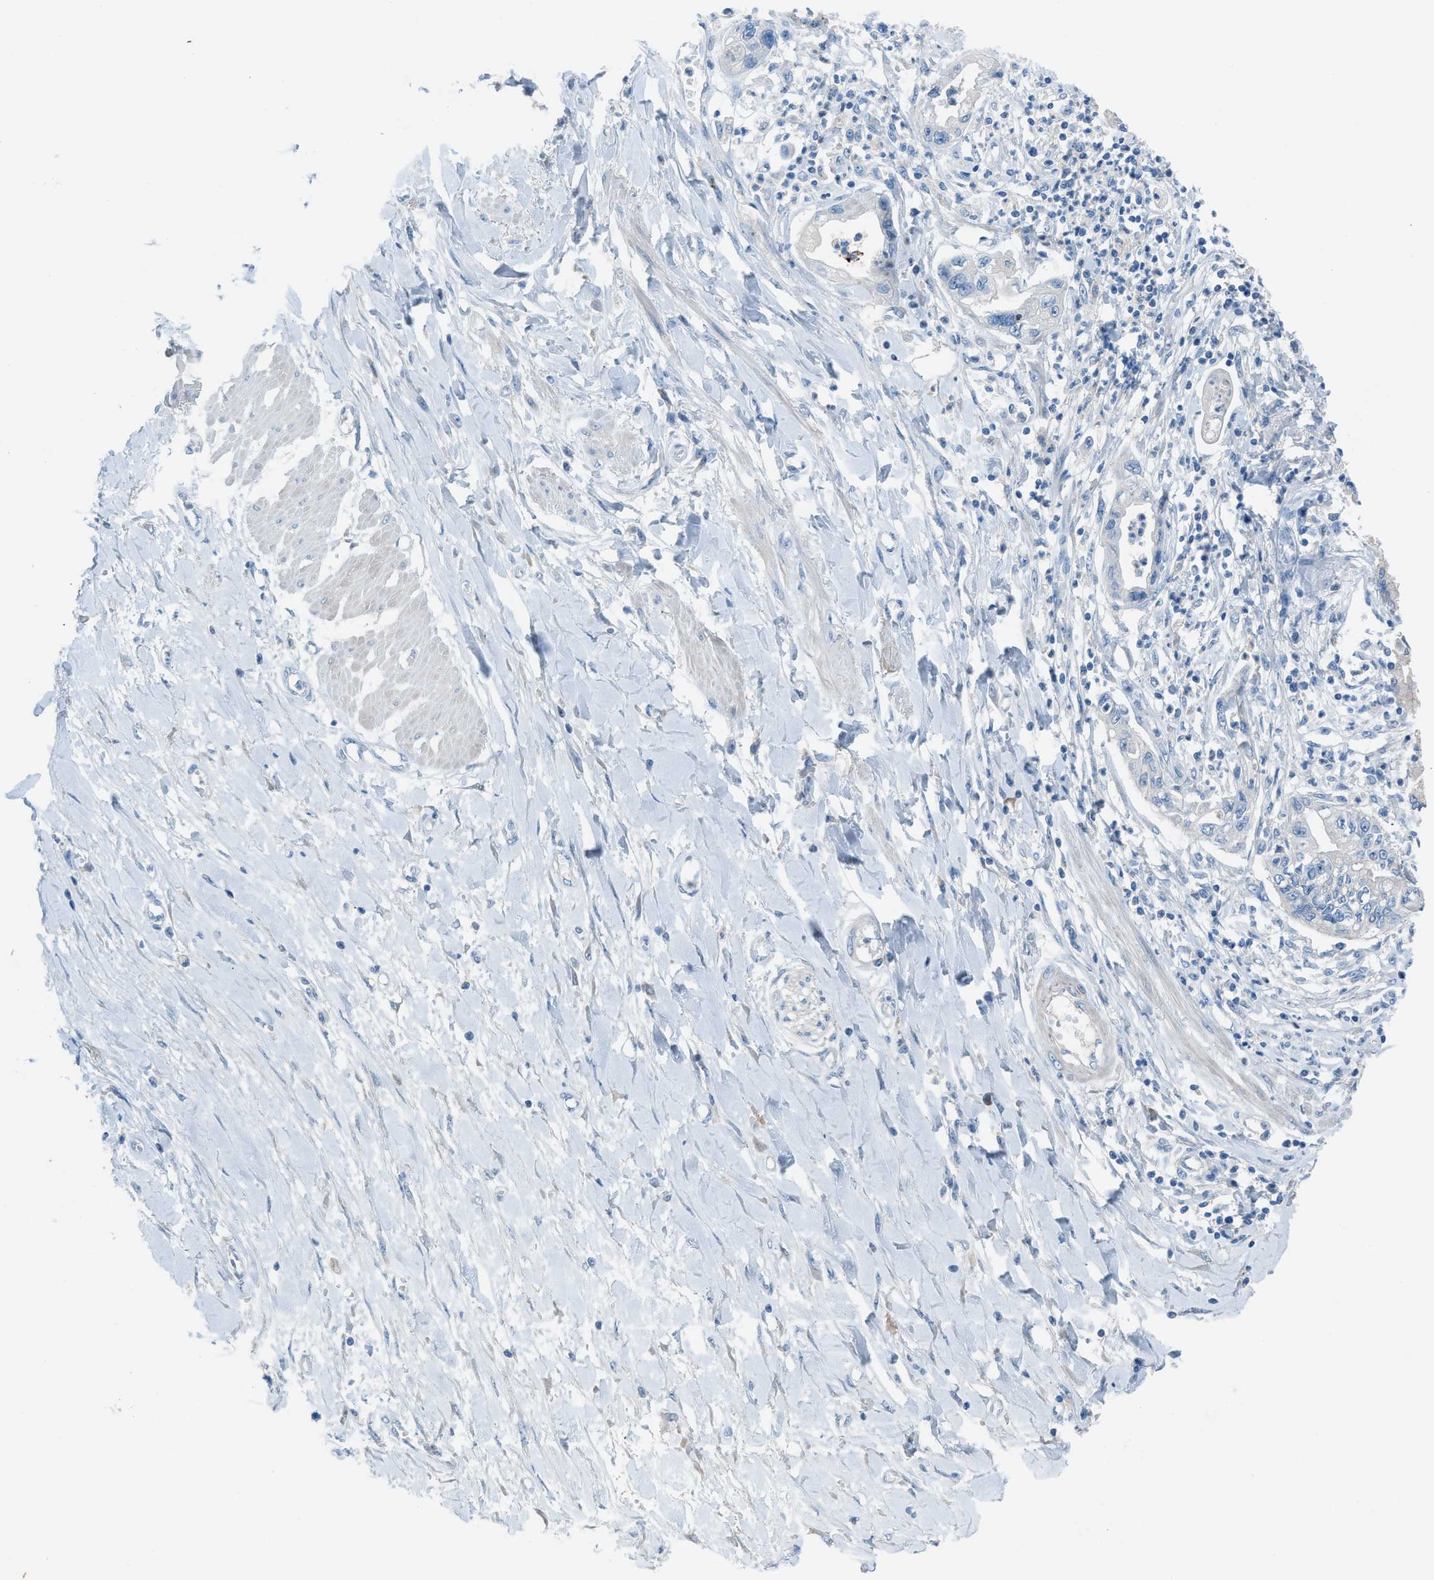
{"staining": {"intensity": "strong", "quantity": "<25%", "location": "cytoplasmic/membranous"}, "tissue": "pancreatic cancer", "cell_type": "Tumor cells", "image_type": "cancer", "snomed": [{"axis": "morphology", "description": "Adenocarcinoma, NOS"}, {"axis": "topography", "description": "Pancreas"}], "caption": "An image of human pancreatic cancer stained for a protein displays strong cytoplasmic/membranous brown staining in tumor cells.", "gene": "C5AR2", "patient": {"sex": "male", "age": 56}}